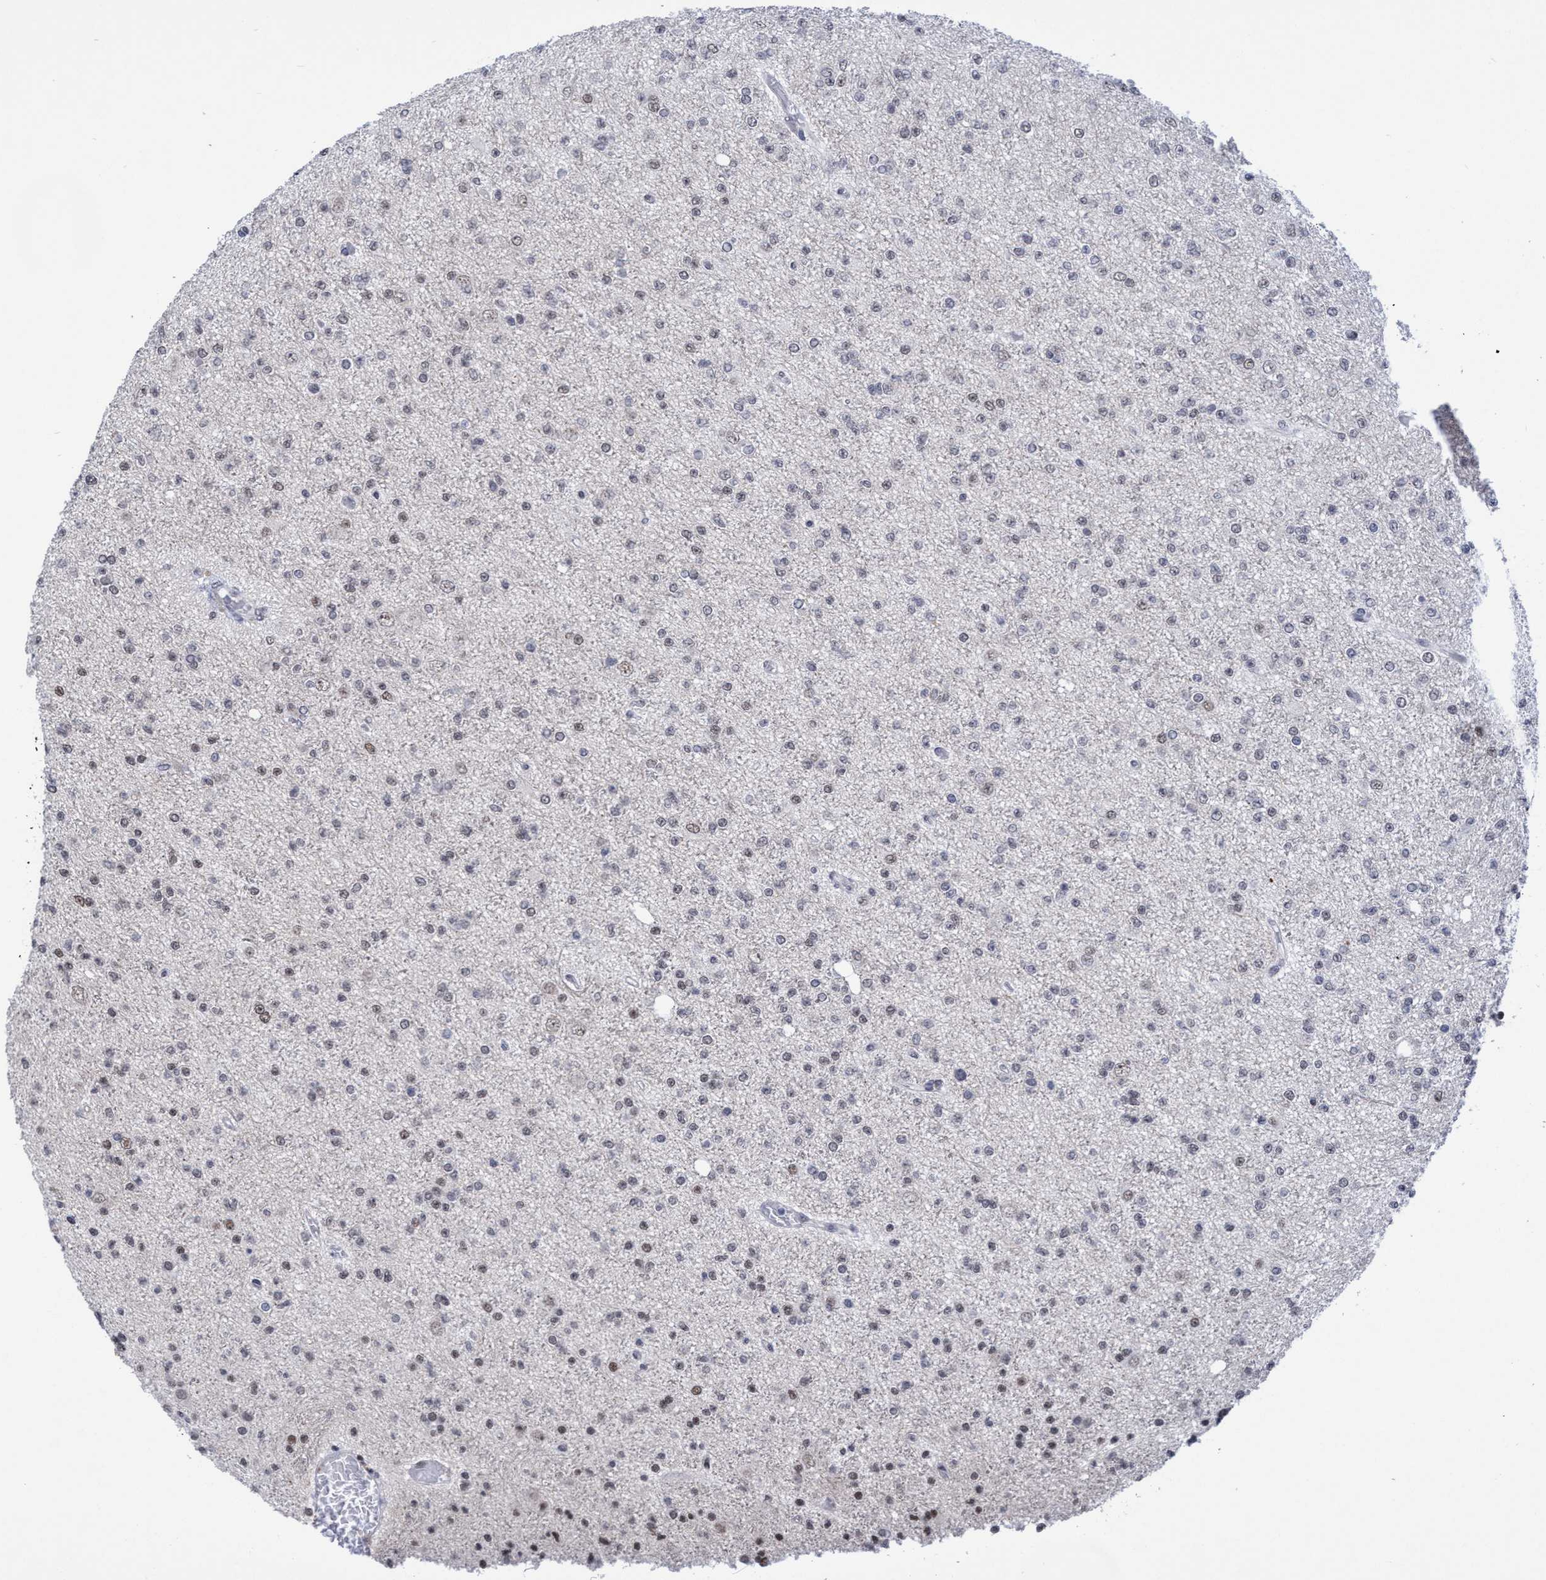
{"staining": {"intensity": "weak", "quantity": "<25%", "location": "nuclear"}, "tissue": "glioma", "cell_type": "Tumor cells", "image_type": "cancer", "snomed": [{"axis": "morphology", "description": "Glioma, malignant, Low grade"}, {"axis": "topography", "description": "Brain"}], "caption": "High magnification brightfield microscopy of glioma stained with DAB (3,3'-diaminobenzidine) (brown) and counterstained with hematoxylin (blue): tumor cells show no significant positivity. Brightfield microscopy of IHC stained with DAB (brown) and hematoxylin (blue), captured at high magnification.", "gene": "C9orf78", "patient": {"sex": "female", "age": 22}}